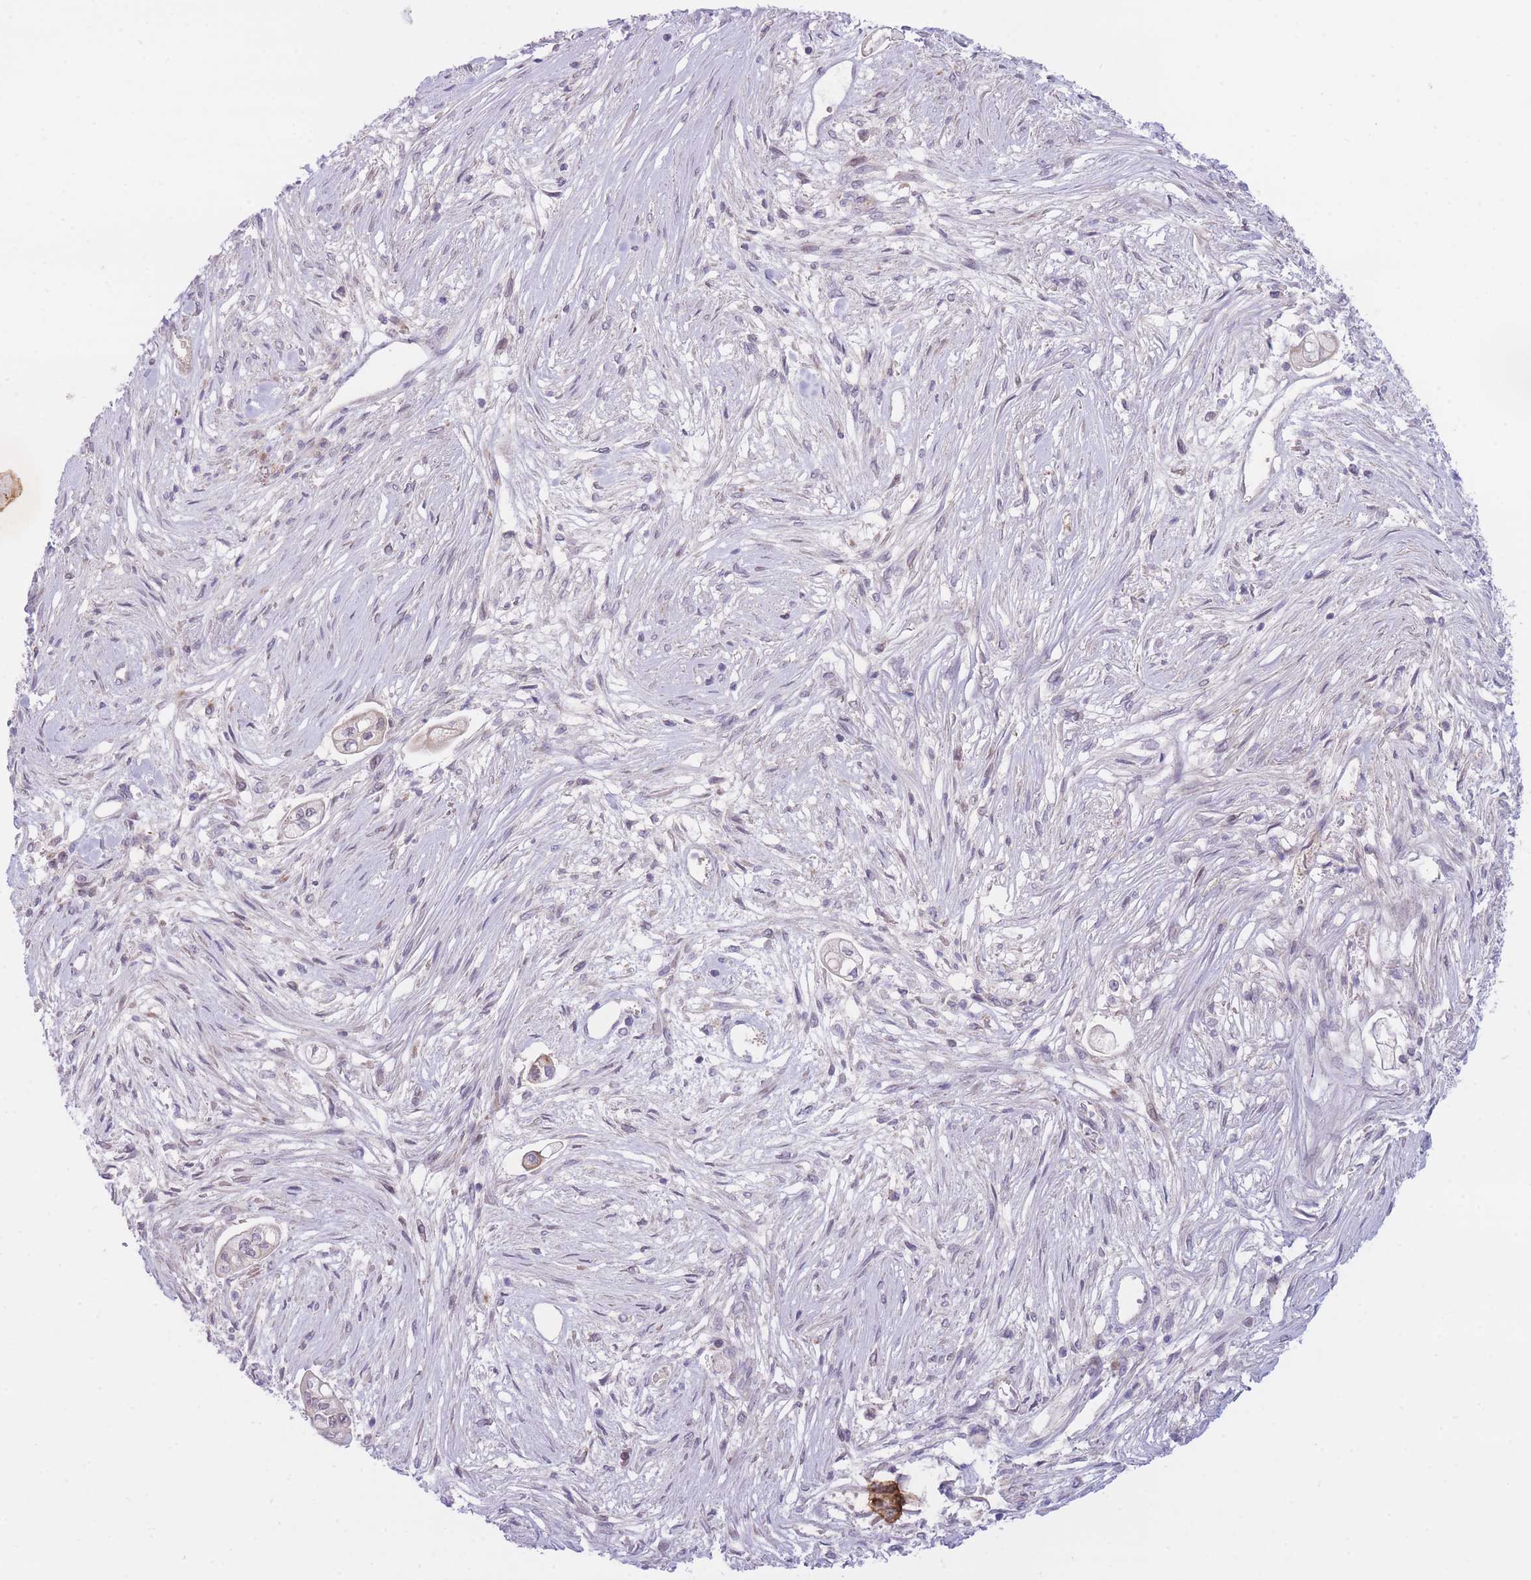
{"staining": {"intensity": "negative", "quantity": "none", "location": "none"}, "tissue": "pancreatic cancer", "cell_type": "Tumor cells", "image_type": "cancer", "snomed": [{"axis": "morphology", "description": "Adenocarcinoma, NOS"}, {"axis": "topography", "description": "Pancreas"}], "caption": "Immunohistochemical staining of pancreatic adenocarcinoma exhibits no significant staining in tumor cells.", "gene": "CDC25B", "patient": {"sex": "female", "age": 69}}